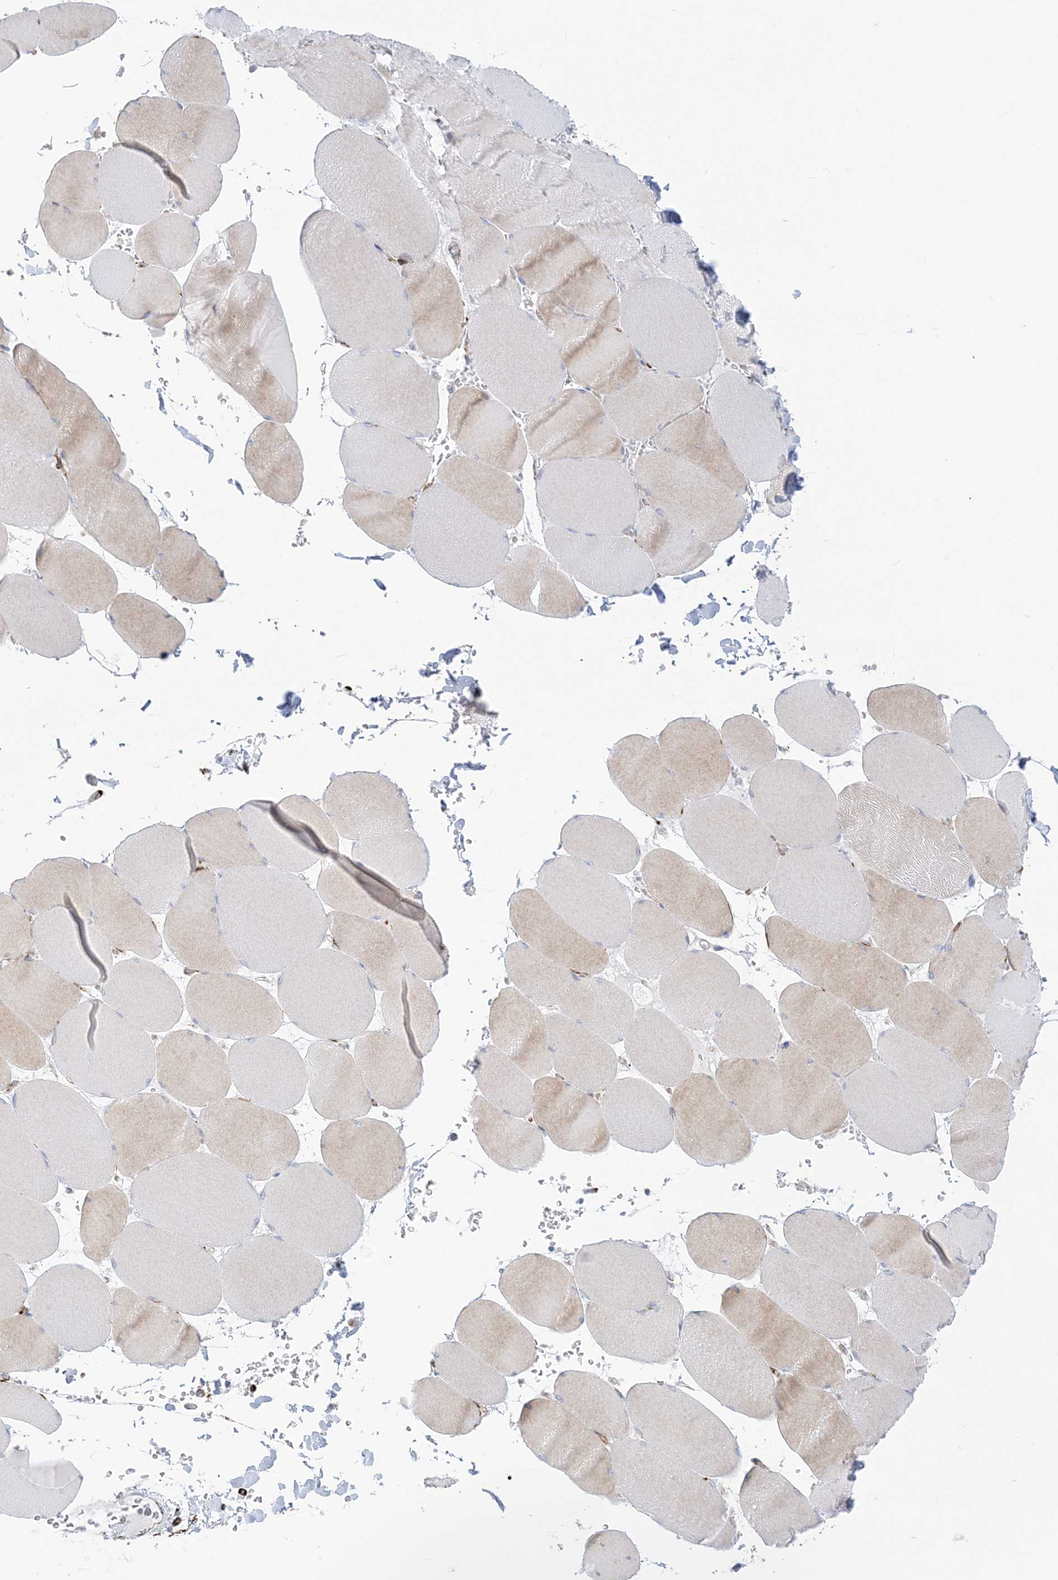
{"staining": {"intensity": "weak", "quantity": "25%-75%", "location": "cytoplasmic/membranous"}, "tissue": "skeletal muscle", "cell_type": "Myocytes", "image_type": "normal", "snomed": [{"axis": "morphology", "description": "Normal tissue, NOS"}, {"axis": "topography", "description": "Skeletal muscle"}, {"axis": "topography", "description": "Head-Neck"}], "caption": "This histopathology image shows IHC staining of unremarkable skeletal muscle, with low weak cytoplasmic/membranous expression in about 25%-75% of myocytes.", "gene": "PPIL6", "patient": {"sex": "male", "age": 66}}